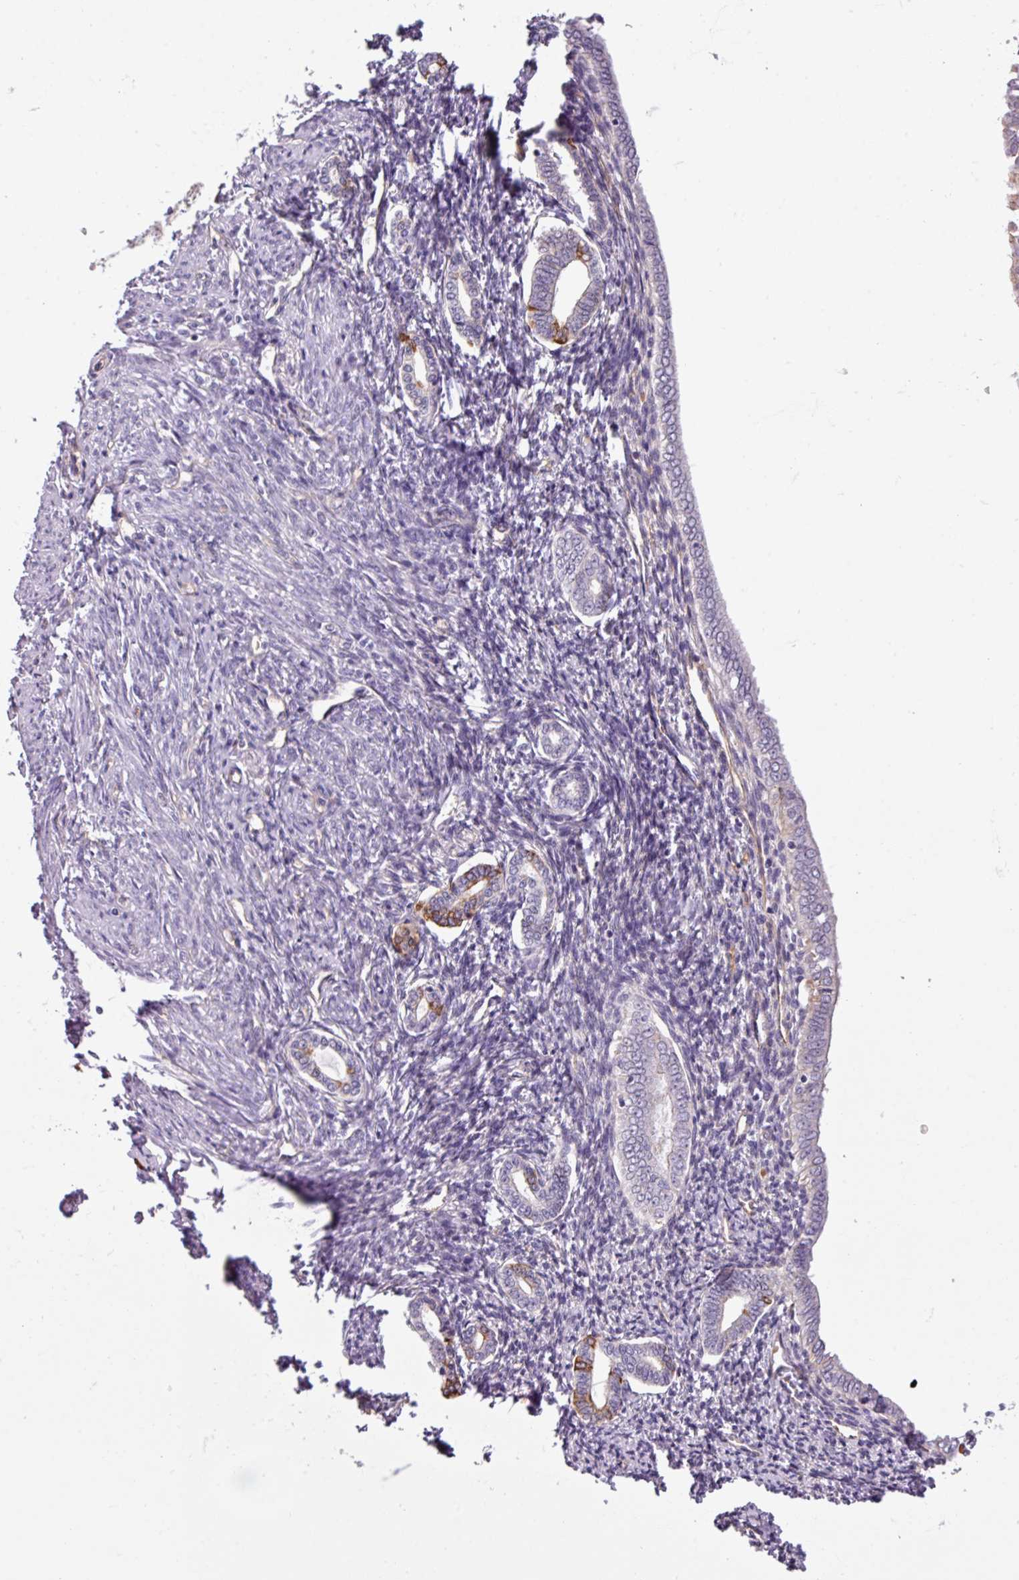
{"staining": {"intensity": "negative", "quantity": "none", "location": "none"}, "tissue": "endometrium", "cell_type": "Cells in endometrial stroma", "image_type": "normal", "snomed": [{"axis": "morphology", "description": "Normal tissue, NOS"}, {"axis": "topography", "description": "Endometrium"}], "caption": "Endometrium stained for a protein using immunohistochemistry demonstrates no expression cells in endometrial stroma.", "gene": "BUD23", "patient": {"sex": "female", "age": 63}}